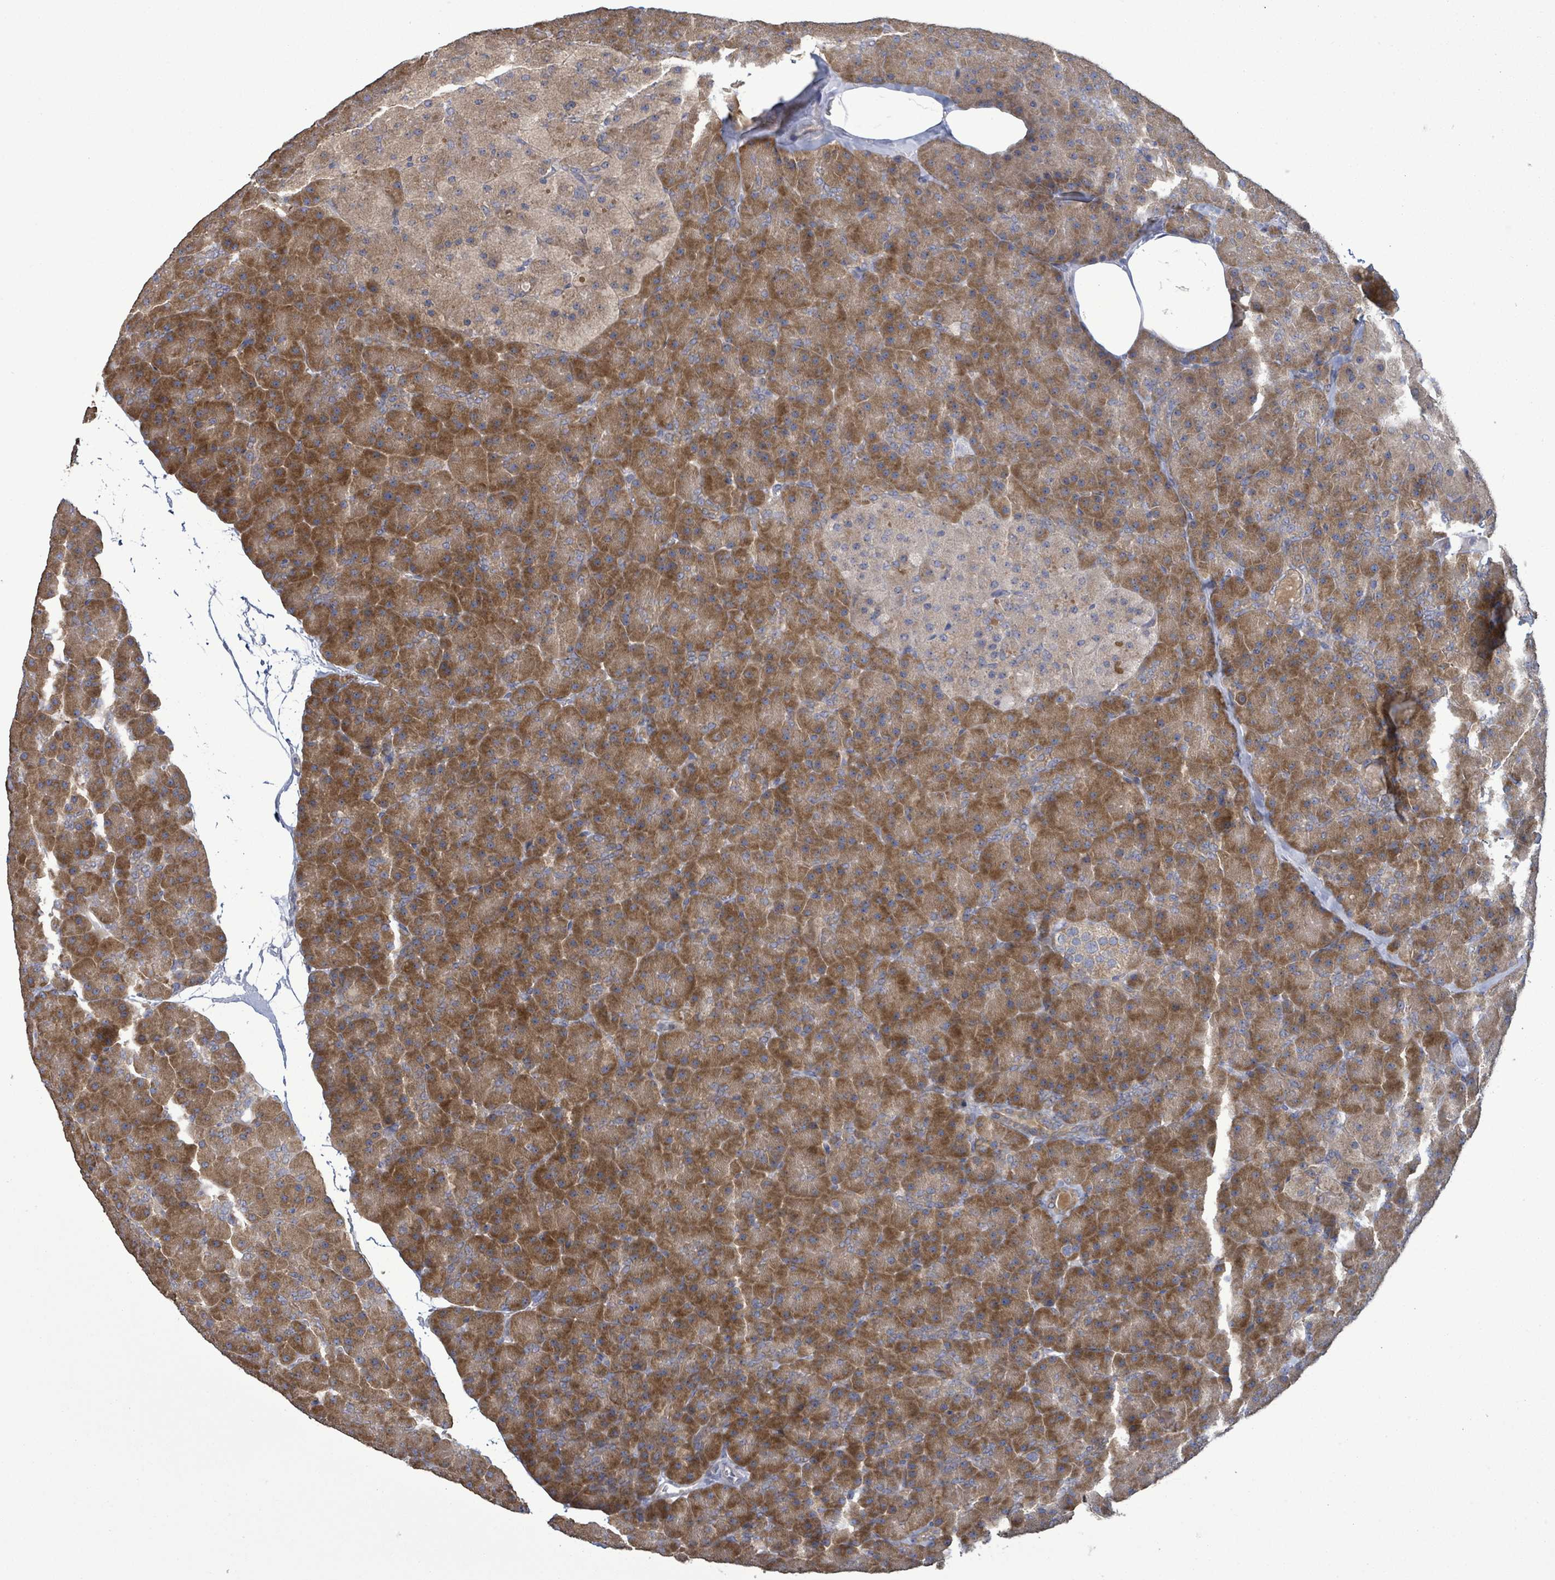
{"staining": {"intensity": "strong", "quantity": ">75%", "location": "cytoplasmic/membranous"}, "tissue": "pancreas", "cell_type": "Exocrine glandular cells", "image_type": "normal", "snomed": [{"axis": "morphology", "description": "Normal tissue, NOS"}, {"axis": "topography", "description": "Pancreas"}], "caption": "Strong cytoplasmic/membranous staining for a protein is identified in about >75% of exocrine glandular cells of benign pancreas using immunohistochemistry (IHC).", "gene": "ATP13A1", "patient": {"sex": "male", "age": 36}}